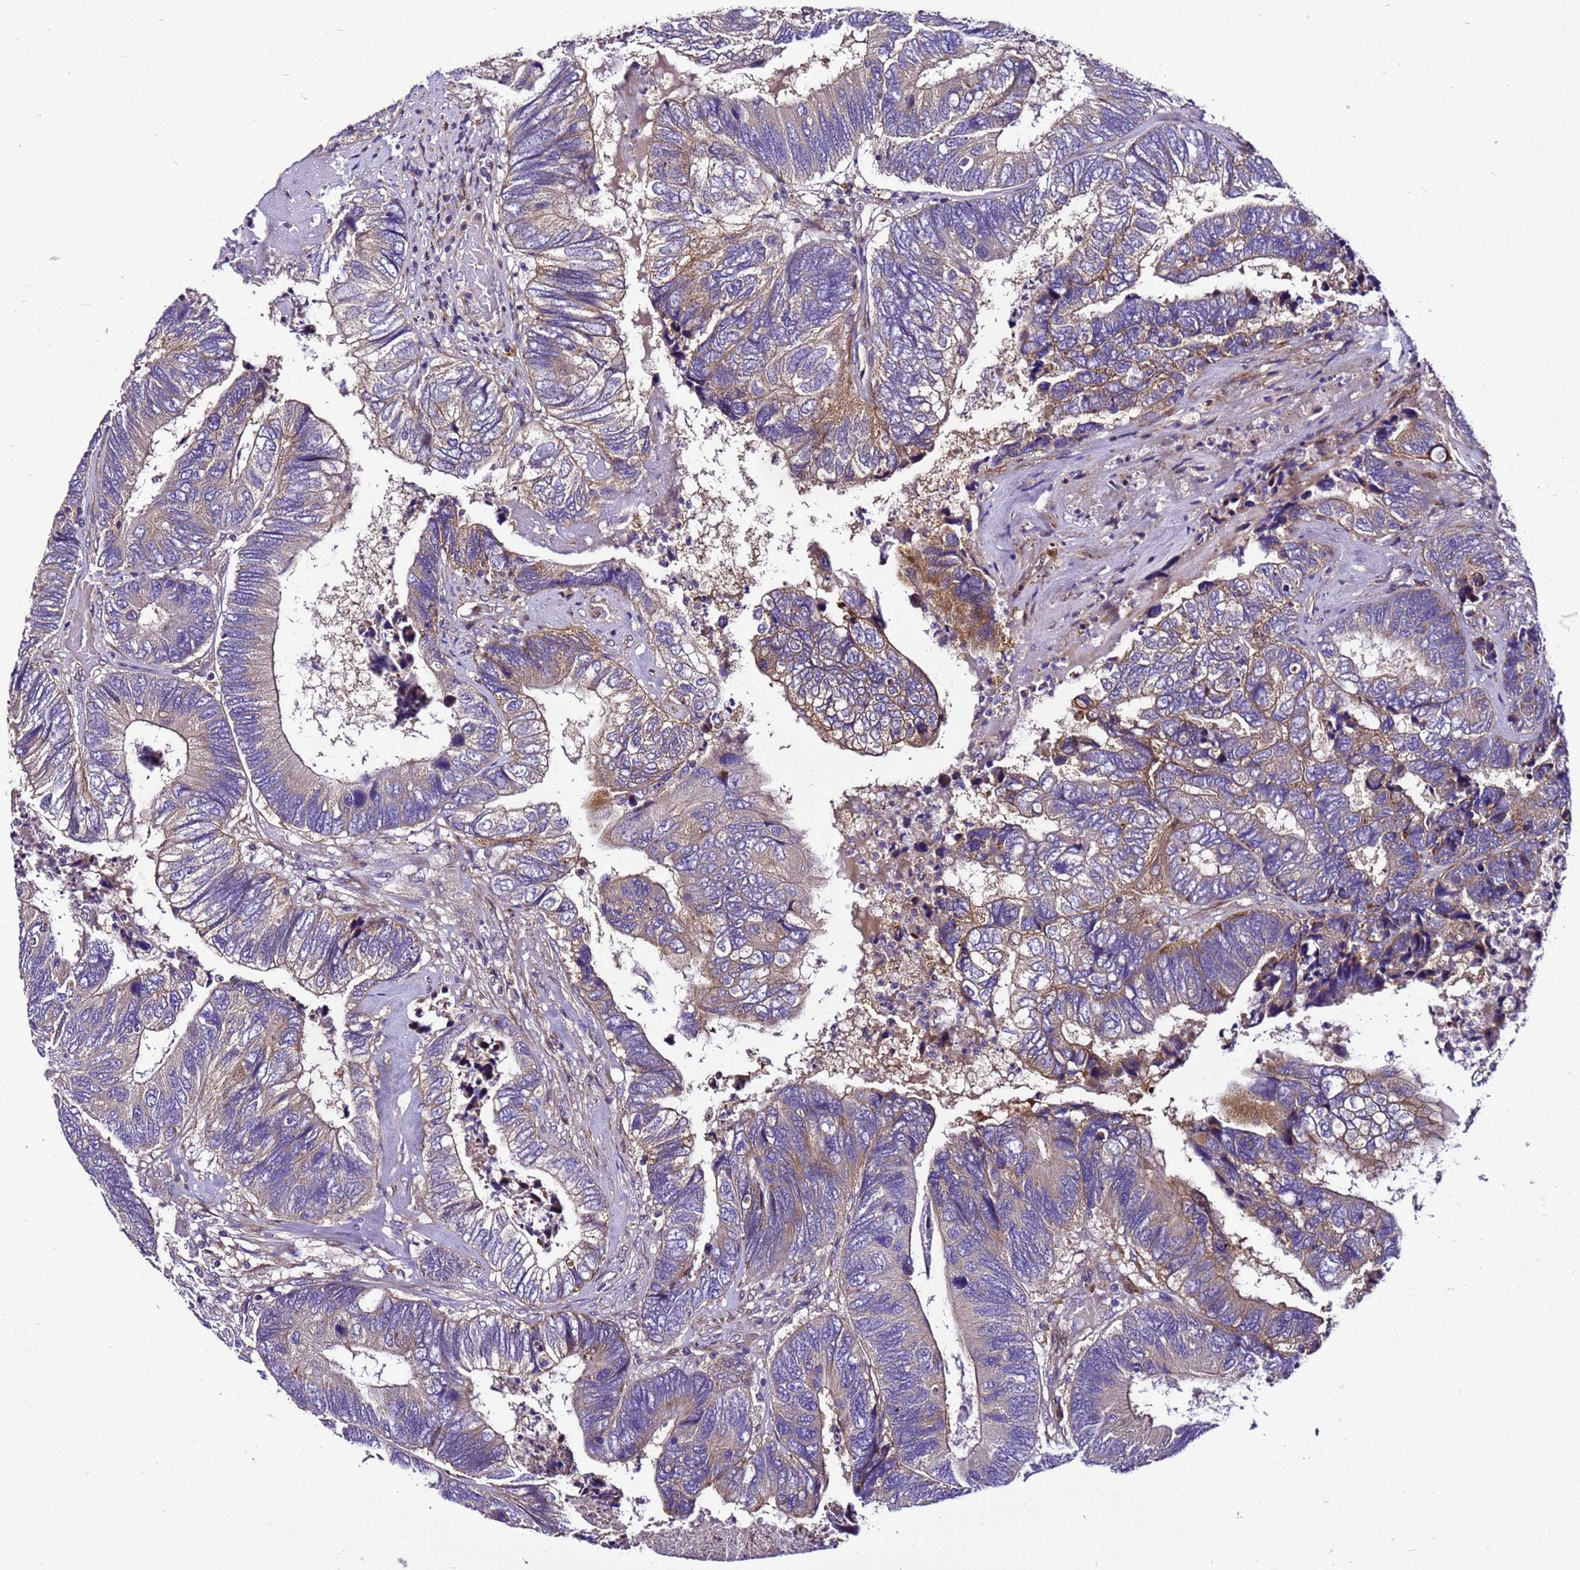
{"staining": {"intensity": "weak", "quantity": "25%-75%", "location": "cytoplasmic/membranous"}, "tissue": "colorectal cancer", "cell_type": "Tumor cells", "image_type": "cancer", "snomed": [{"axis": "morphology", "description": "Adenocarcinoma, NOS"}, {"axis": "topography", "description": "Colon"}], "caption": "Protein expression analysis of human adenocarcinoma (colorectal) reveals weak cytoplasmic/membranous positivity in approximately 25%-75% of tumor cells.", "gene": "ZNF417", "patient": {"sex": "female", "age": 67}}